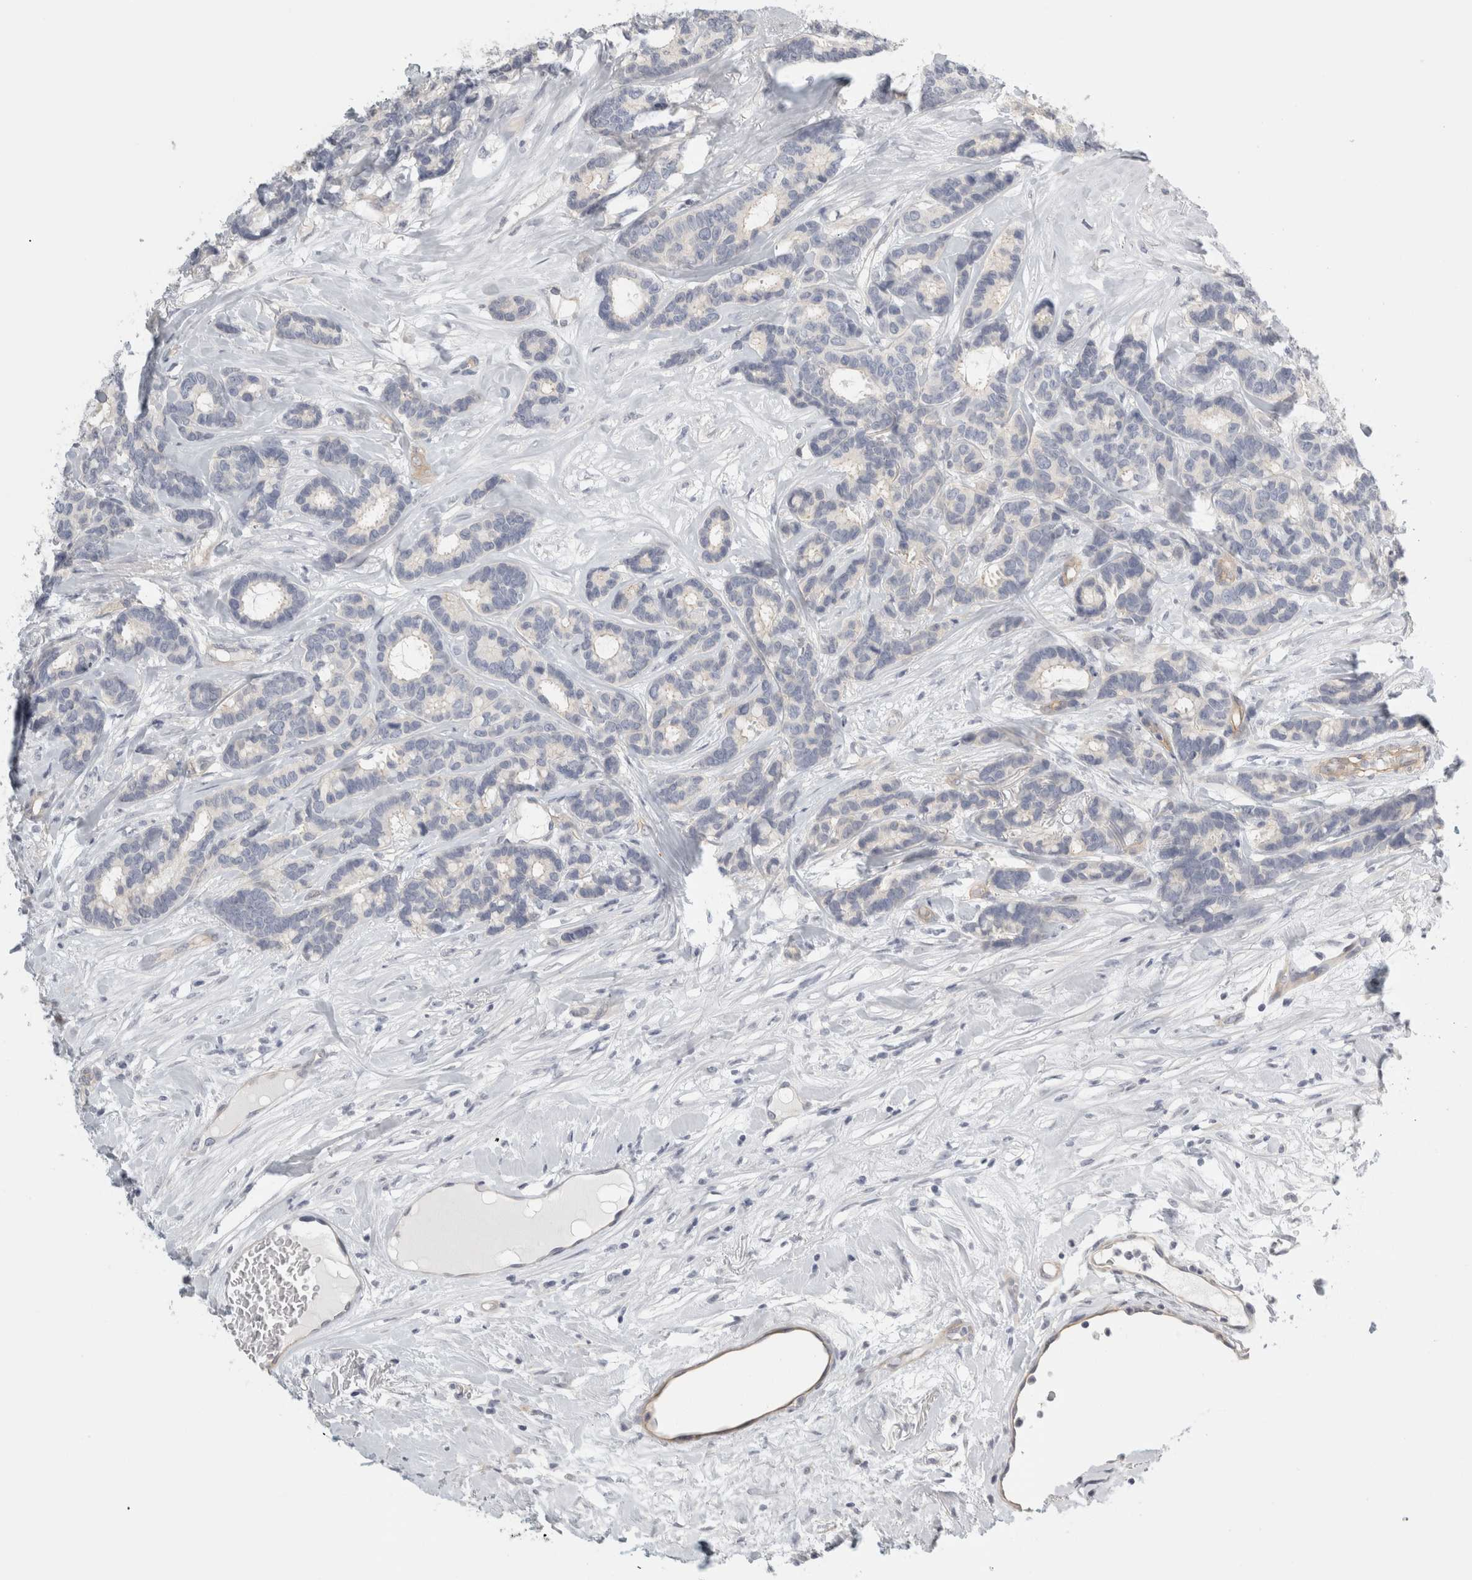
{"staining": {"intensity": "negative", "quantity": "none", "location": "none"}, "tissue": "breast cancer", "cell_type": "Tumor cells", "image_type": "cancer", "snomed": [{"axis": "morphology", "description": "Duct carcinoma"}, {"axis": "topography", "description": "Breast"}], "caption": "IHC of human breast infiltrating ductal carcinoma reveals no positivity in tumor cells.", "gene": "FBLIM1", "patient": {"sex": "female", "age": 87}}